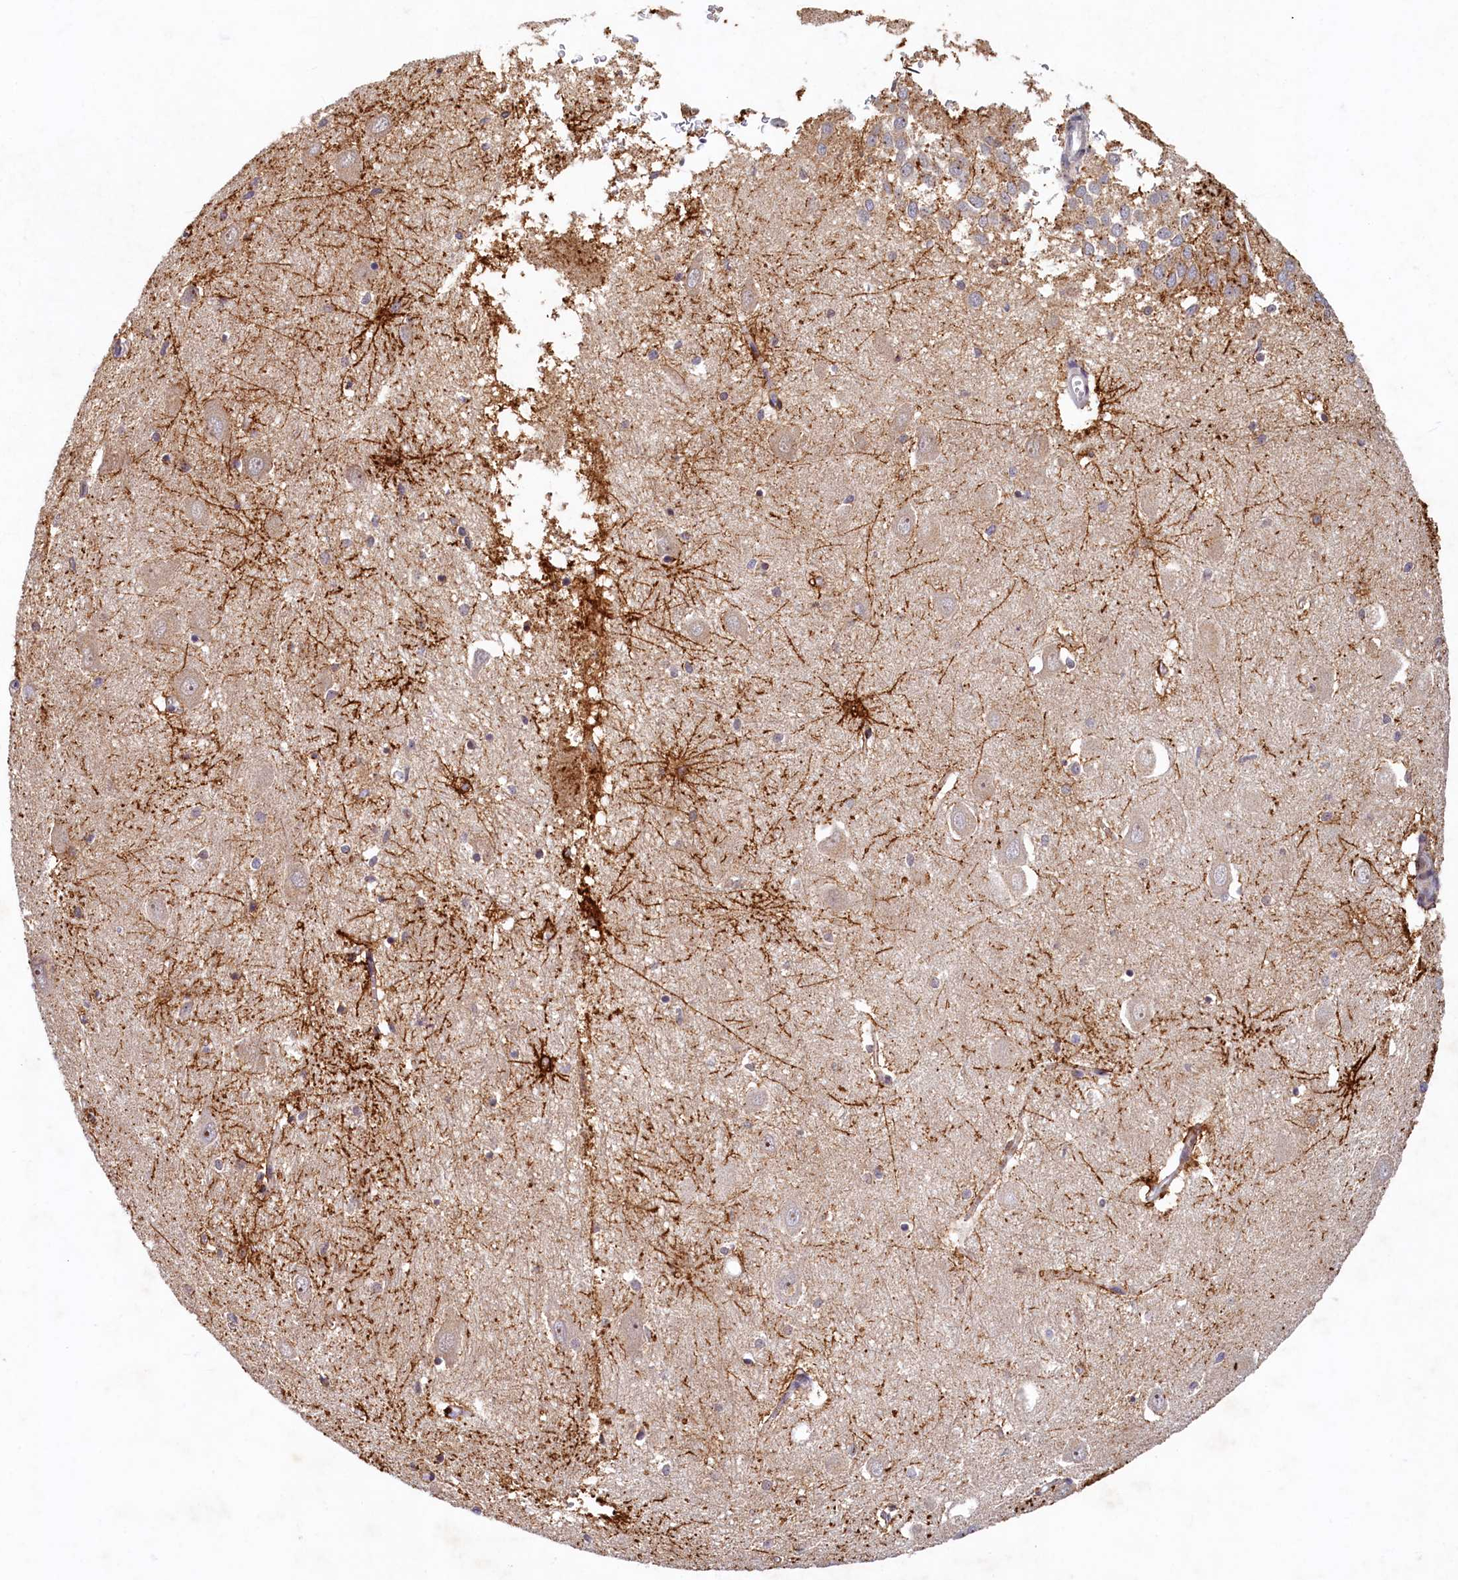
{"staining": {"intensity": "strong", "quantity": "<25%", "location": "cytoplasmic/membranous"}, "tissue": "hippocampus", "cell_type": "Glial cells", "image_type": "normal", "snomed": [{"axis": "morphology", "description": "Normal tissue, NOS"}, {"axis": "topography", "description": "Hippocampus"}], "caption": "Benign hippocampus demonstrates strong cytoplasmic/membranous staining in about <25% of glial cells, visualized by immunohistochemistry. (DAB IHC with brightfield microscopy, high magnification).", "gene": "LATS2", "patient": {"sex": "female", "age": 64}}